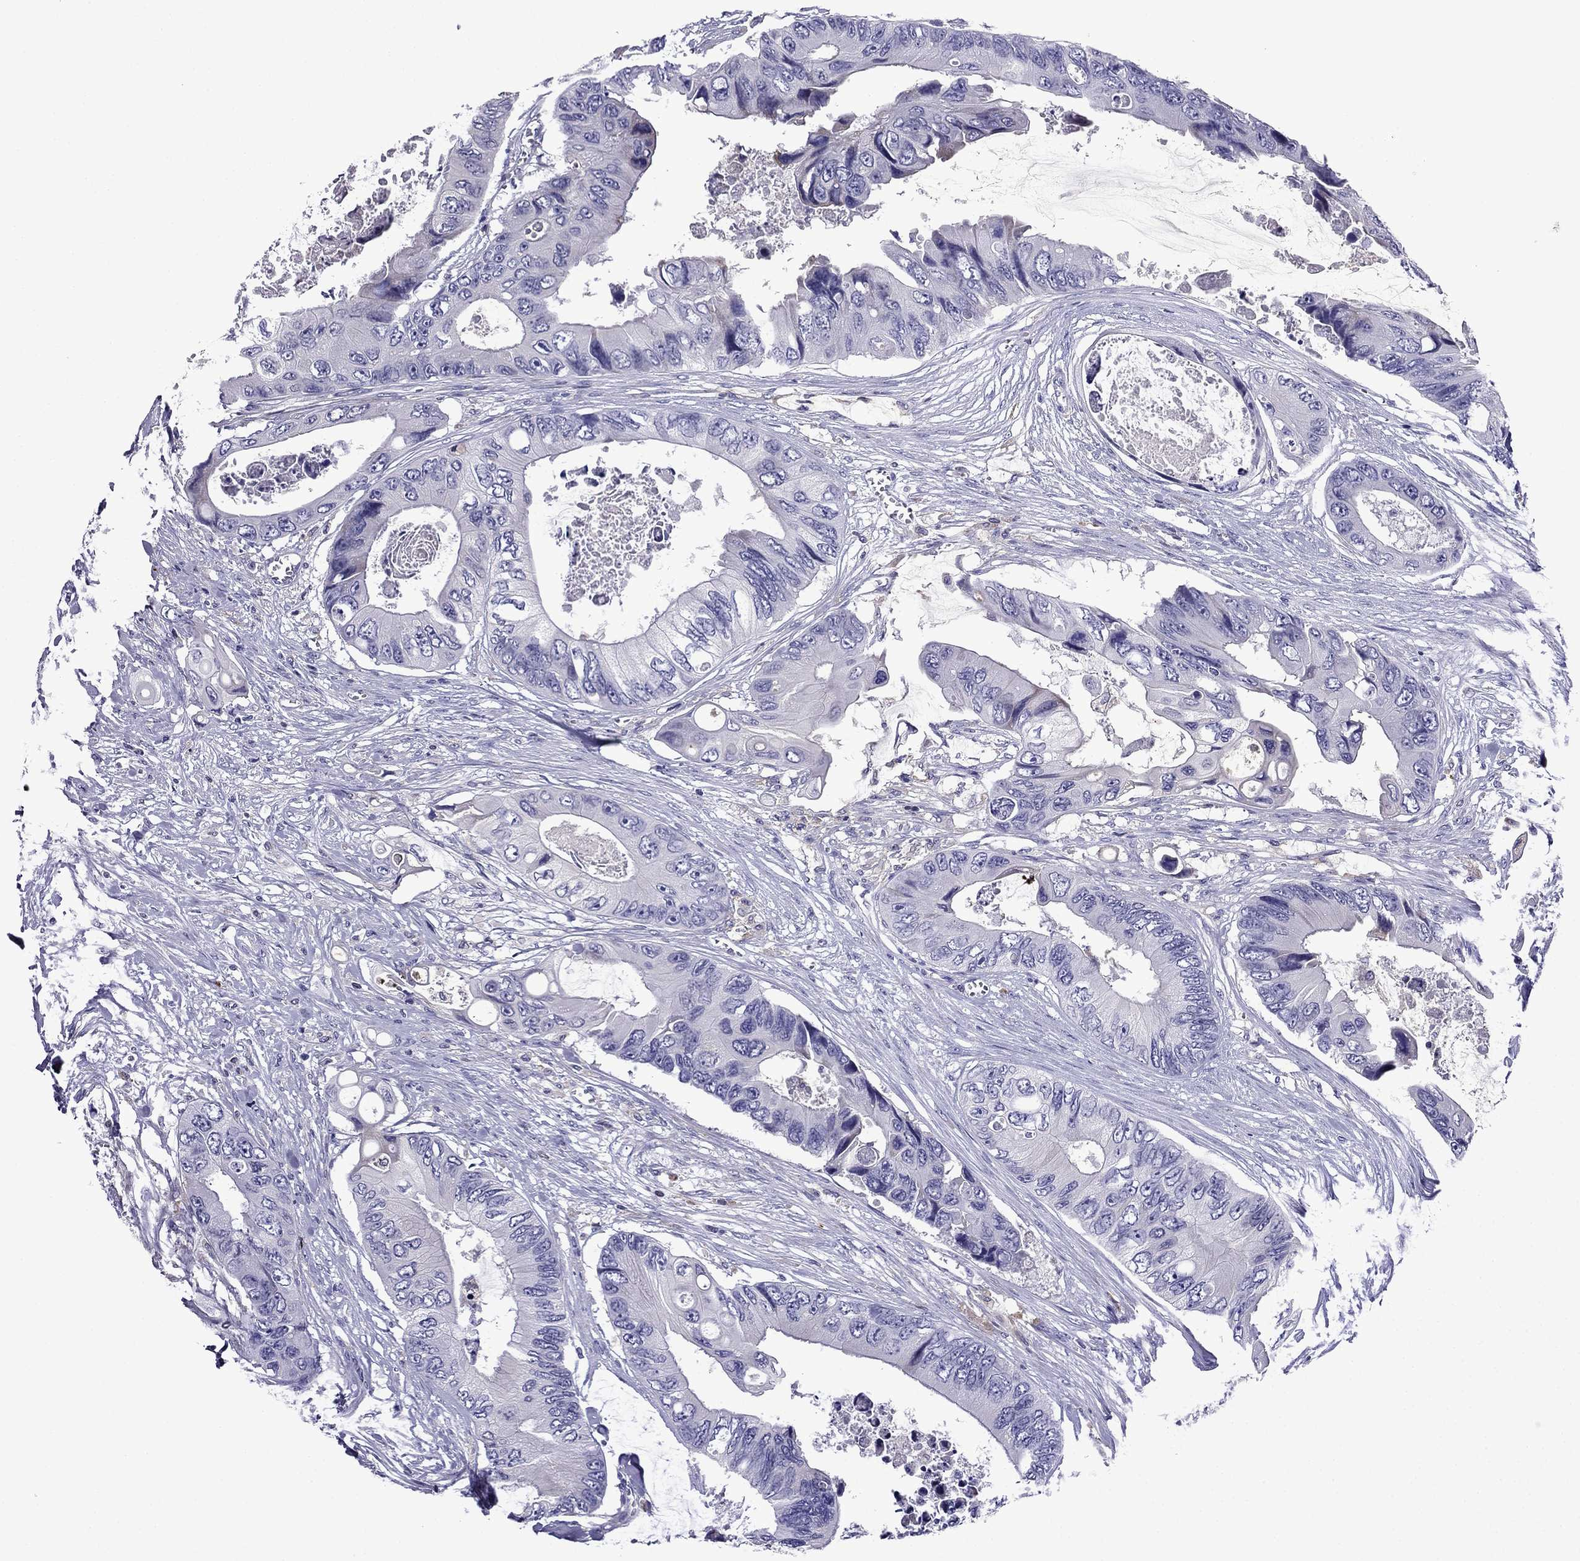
{"staining": {"intensity": "negative", "quantity": "none", "location": "none"}, "tissue": "colorectal cancer", "cell_type": "Tumor cells", "image_type": "cancer", "snomed": [{"axis": "morphology", "description": "Adenocarcinoma, NOS"}, {"axis": "topography", "description": "Rectum"}], "caption": "Tumor cells are negative for protein expression in human colorectal adenocarcinoma.", "gene": "TSSK4", "patient": {"sex": "male", "age": 63}}